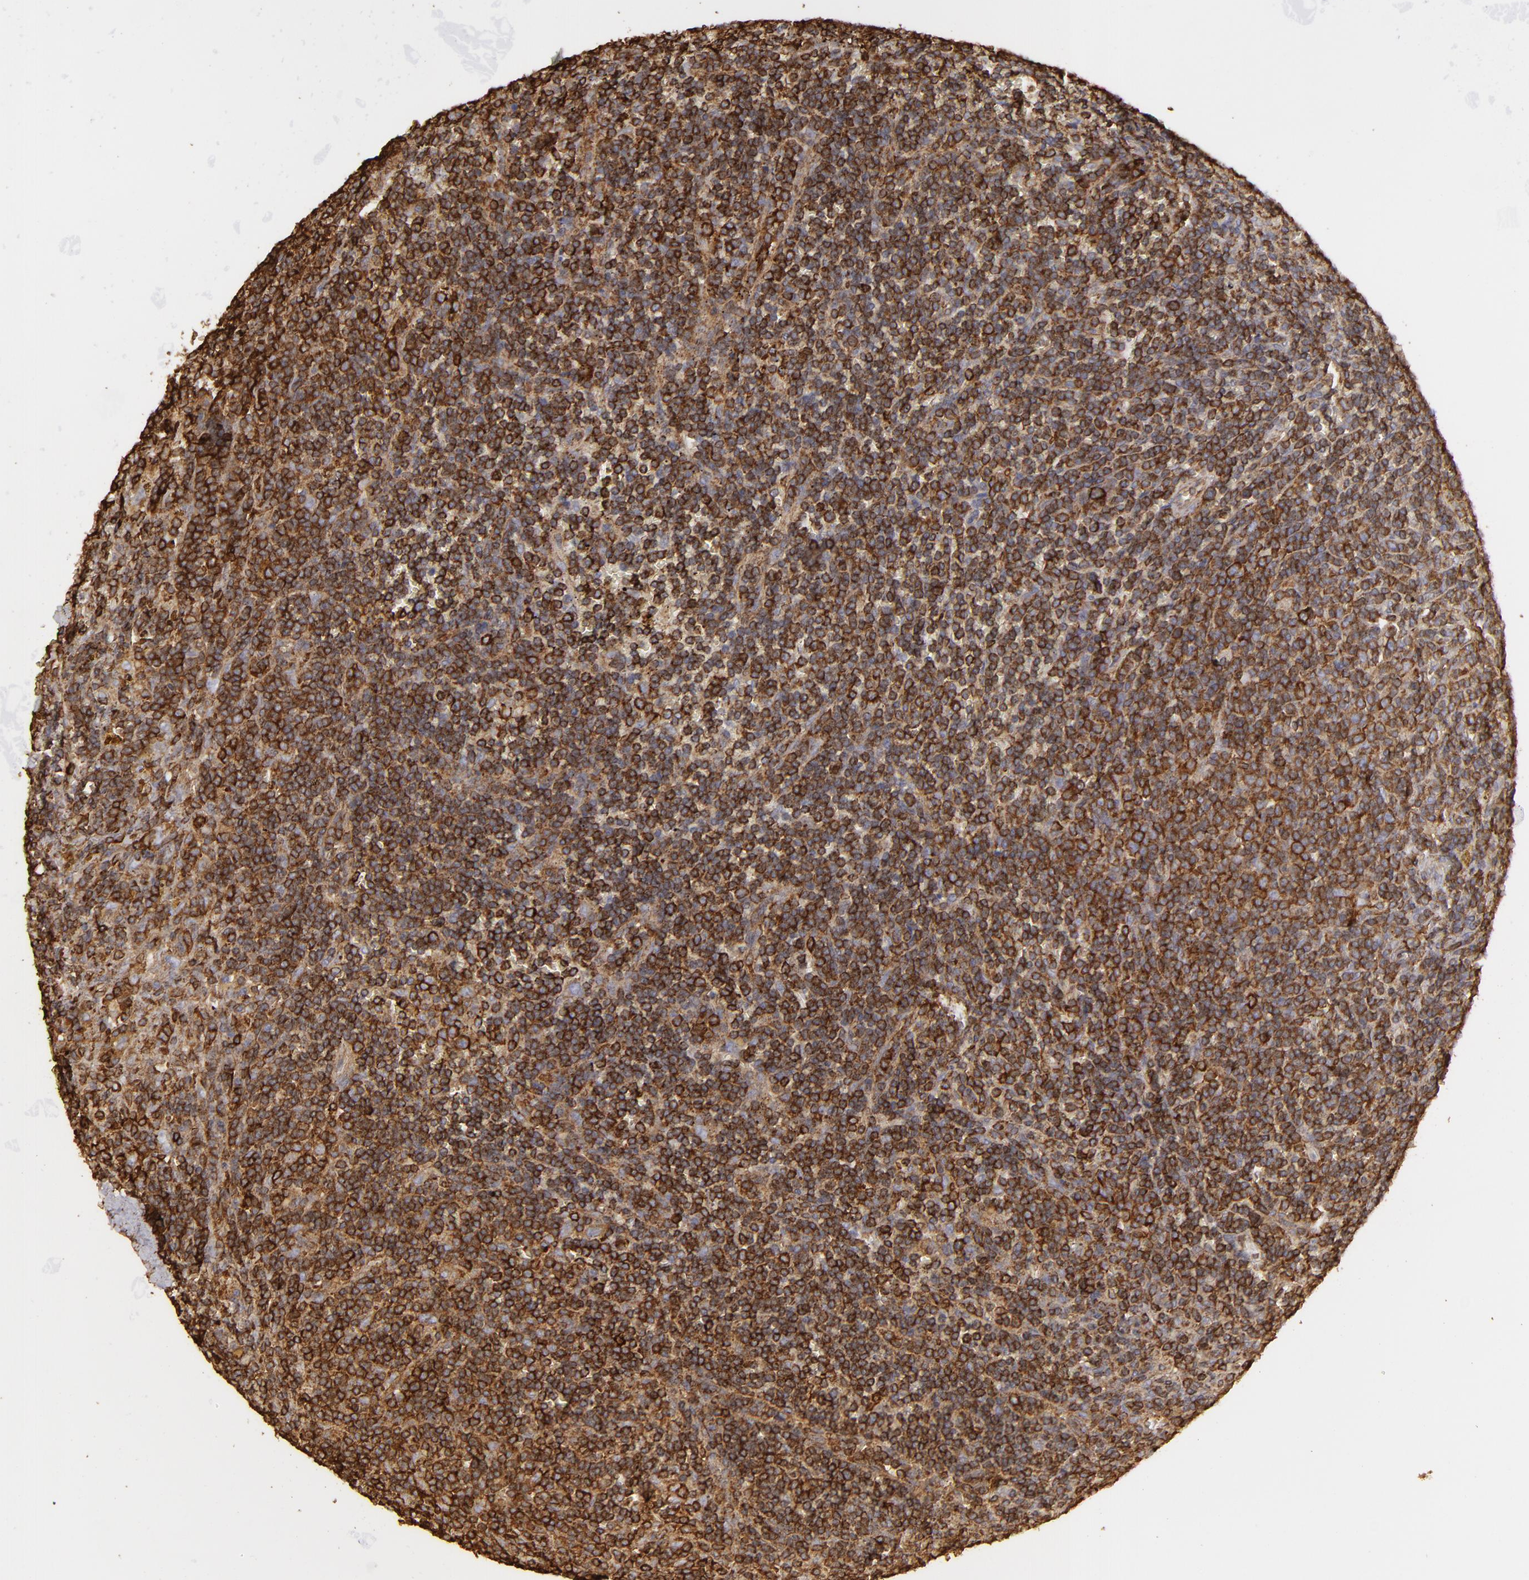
{"staining": {"intensity": "strong", "quantity": ">75%", "location": "cytoplasmic/membranous"}, "tissue": "lymphoma", "cell_type": "Tumor cells", "image_type": "cancer", "snomed": [{"axis": "morphology", "description": "Malignant lymphoma, non-Hodgkin's type, Low grade"}, {"axis": "topography", "description": "Spleen"}], "caption": "Human lymphoma stained with a brown dye reveals strong cytoplasmic/membranous positive staining in approximately >75% of tumor cells.", "gene": "ACTB", "patient": {"sex": "male", "age": 80}}